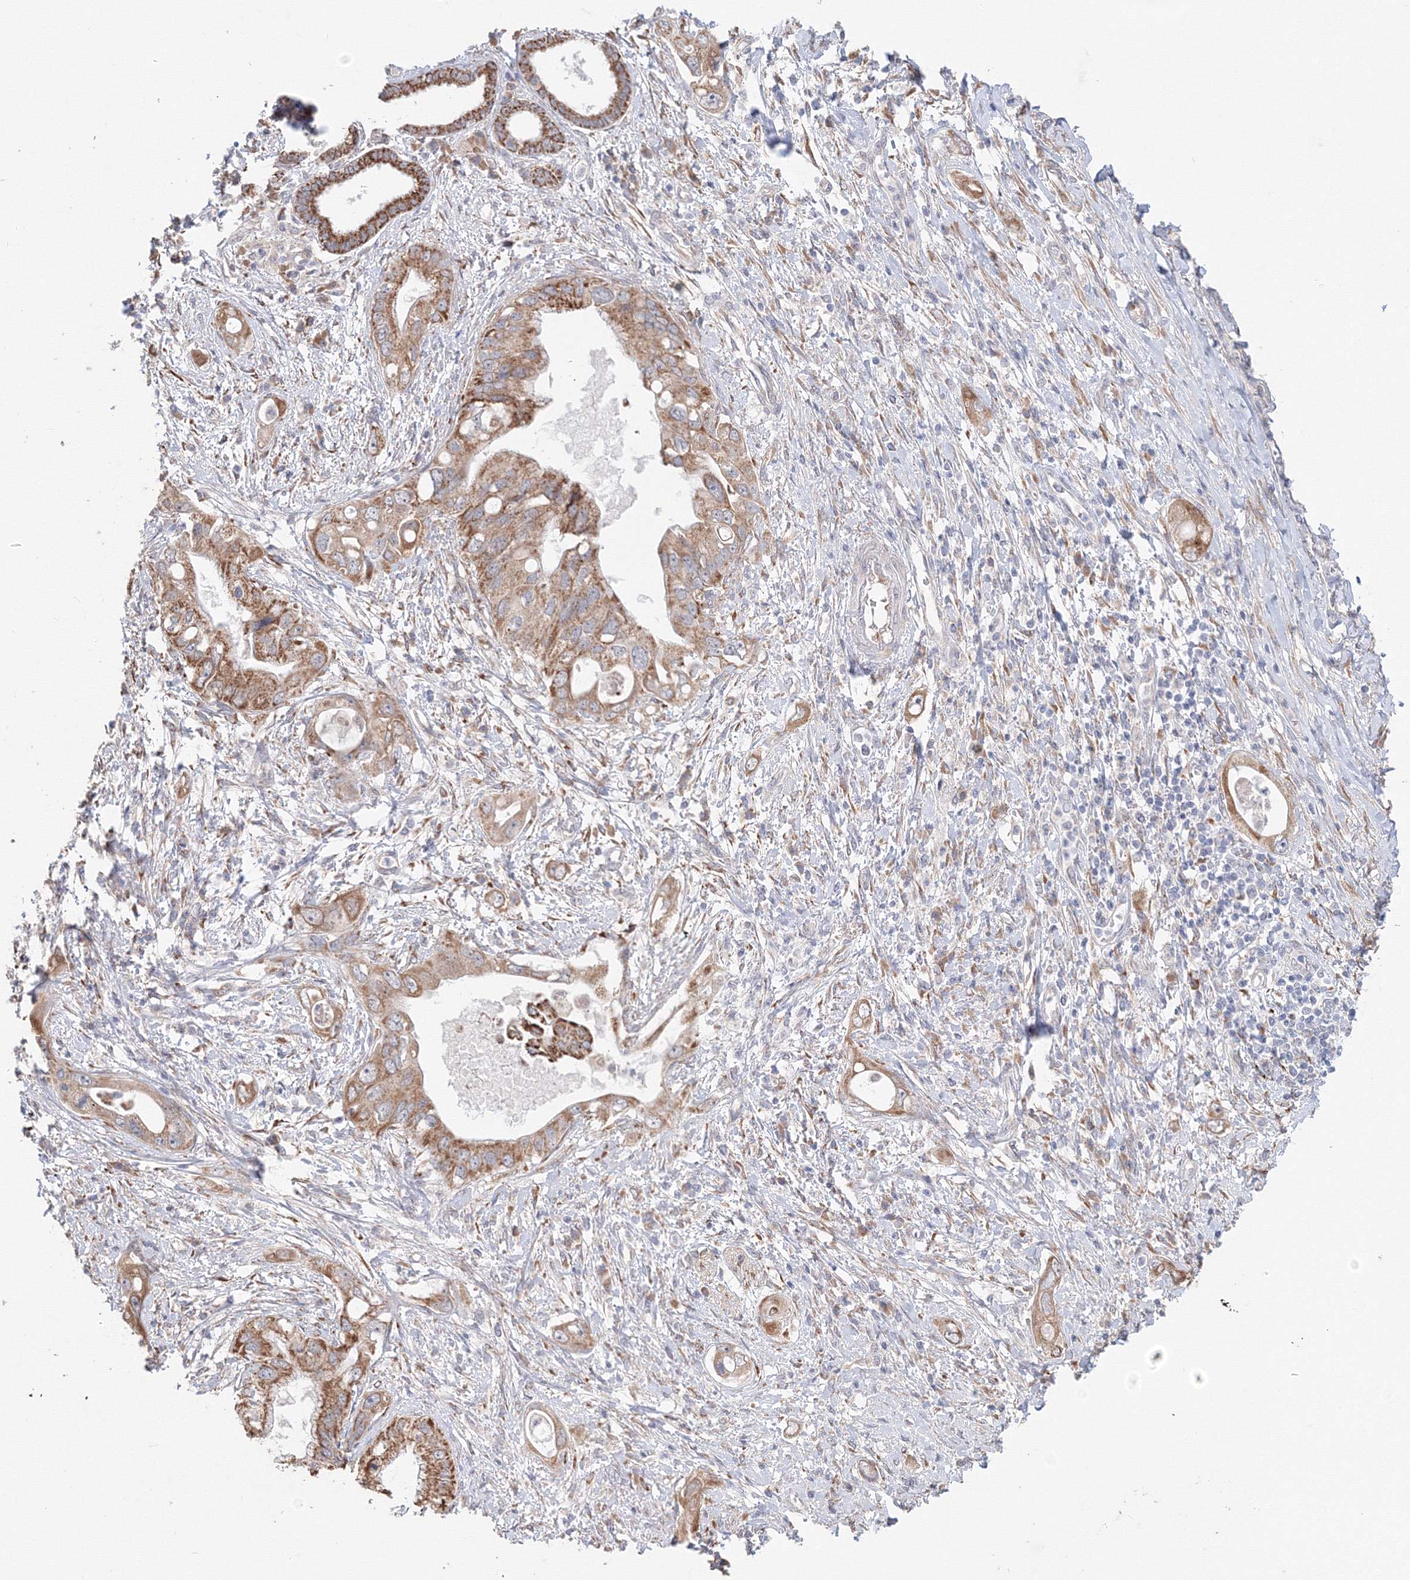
{"staining": {"intensity": "moderate", "quantity": ">75%", "location": "cytoplasmic/membranous"}, "tissue": "pancreatic cancer", "cell_type": "Tumor cells", "image_type": "cancer", "snomed": [{"axis": "morphology", "description": "Inflammation, NOS"}, {"axis": "morphology", "description": "Adenocarcinoma, NOS"}, {"axis": "topography", "description": "Pancreas"}], "caption": "Human adenocarcinoma (pancreatic) stained with a brown dye shows moderate cytoplasmic/membranous positive positivity in approximately >75% of tumor cells.", "gene": "DHRS12", "patient": {"sex": "female", "age": 56}}